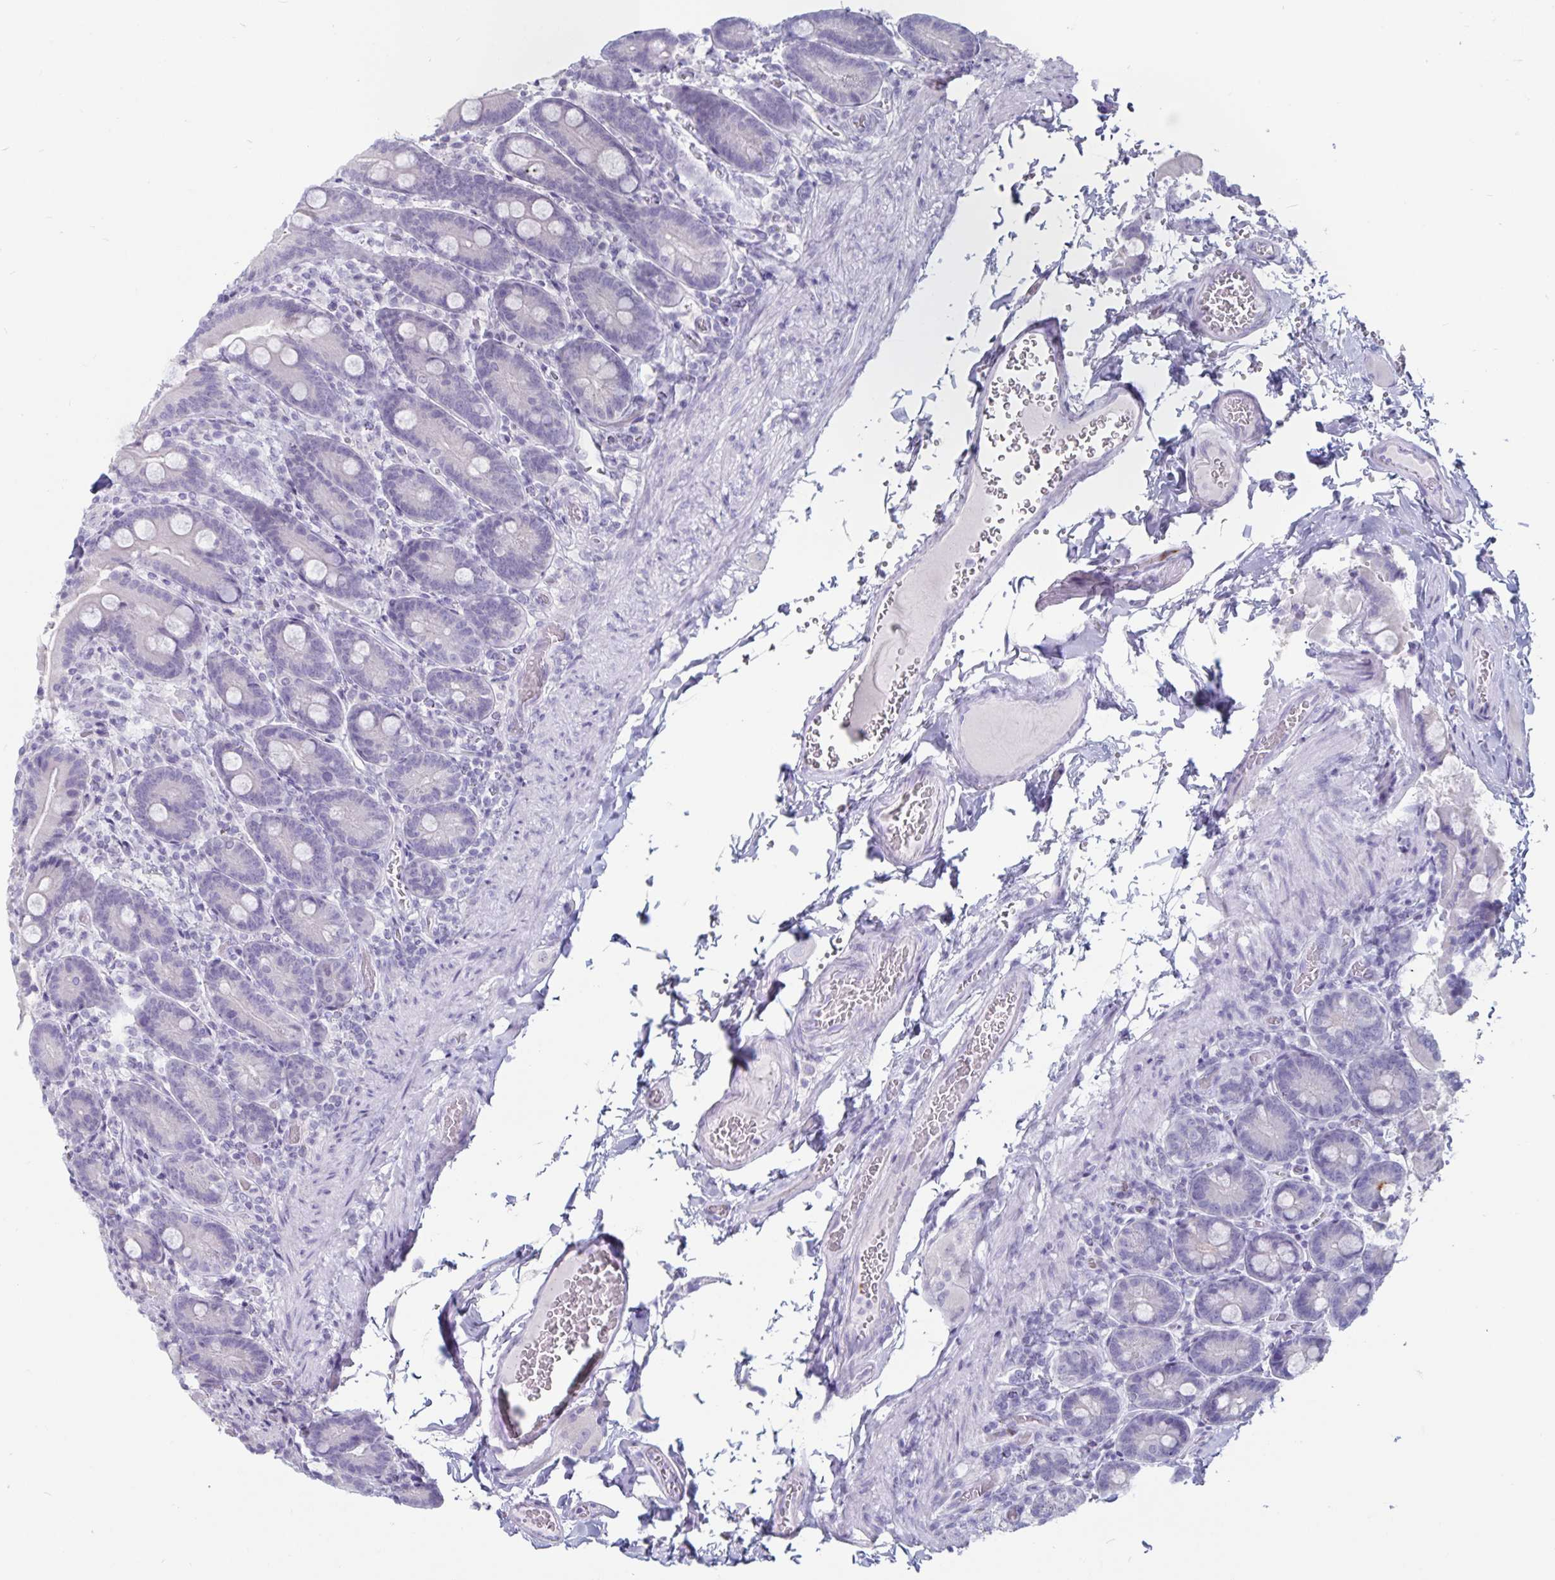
{"staining": {"intensity": "negative", "quantity": "none", "location": "none"}, "tissue": "duodenum", "cell_type": "Glandular cells", "image_type": "normal", "snomed": [{"axis": "morphology", "description": "Normal tissue, NOS"}, {"axis": "topography", "description": "Duodenum"}], "caption": "Image shows no protein staining in glandular cells of normal duodenum.", "gene": "GNLY", "patient": {"sex": "female", "age": 62}}